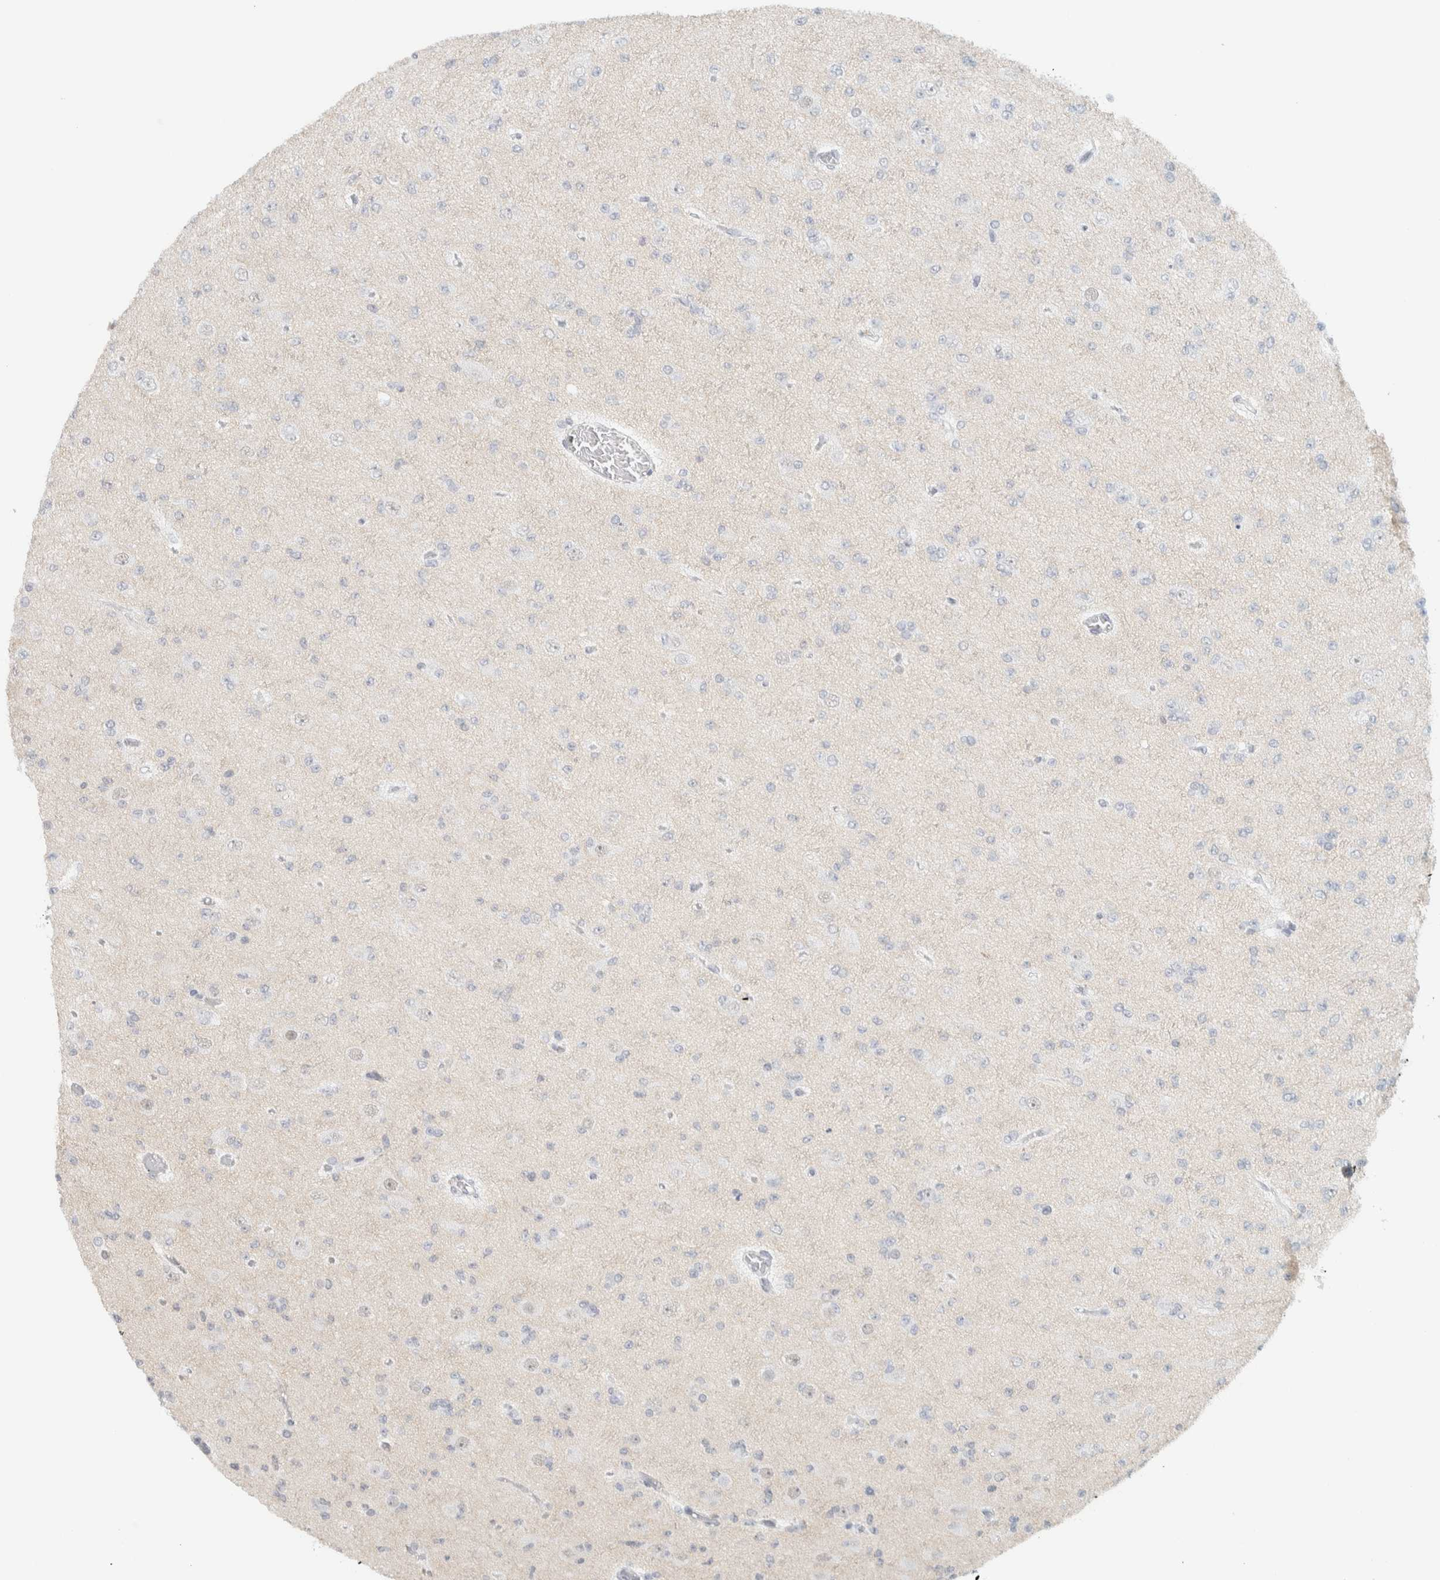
{"staining": {"intensity": "negative", "quantity": "none", "location": "none"}, "tissue": "glioma", "cell_type": "Tumor cells", "image_type": "cancer", "snomed": [{"axis": "morphology", "description": "Glioma, malignant, Low grade"}, {"axis": "topography", "description": "Brain"}], "caption": "A high-resolution photomicrograph shows IHC staining of low-grade glioma (malignant), which reveals no significant expression in tumor cells. Nuclei are stained in blue.", "gene": "CDH17", "patient": {"sex": "female", "age": 22}}